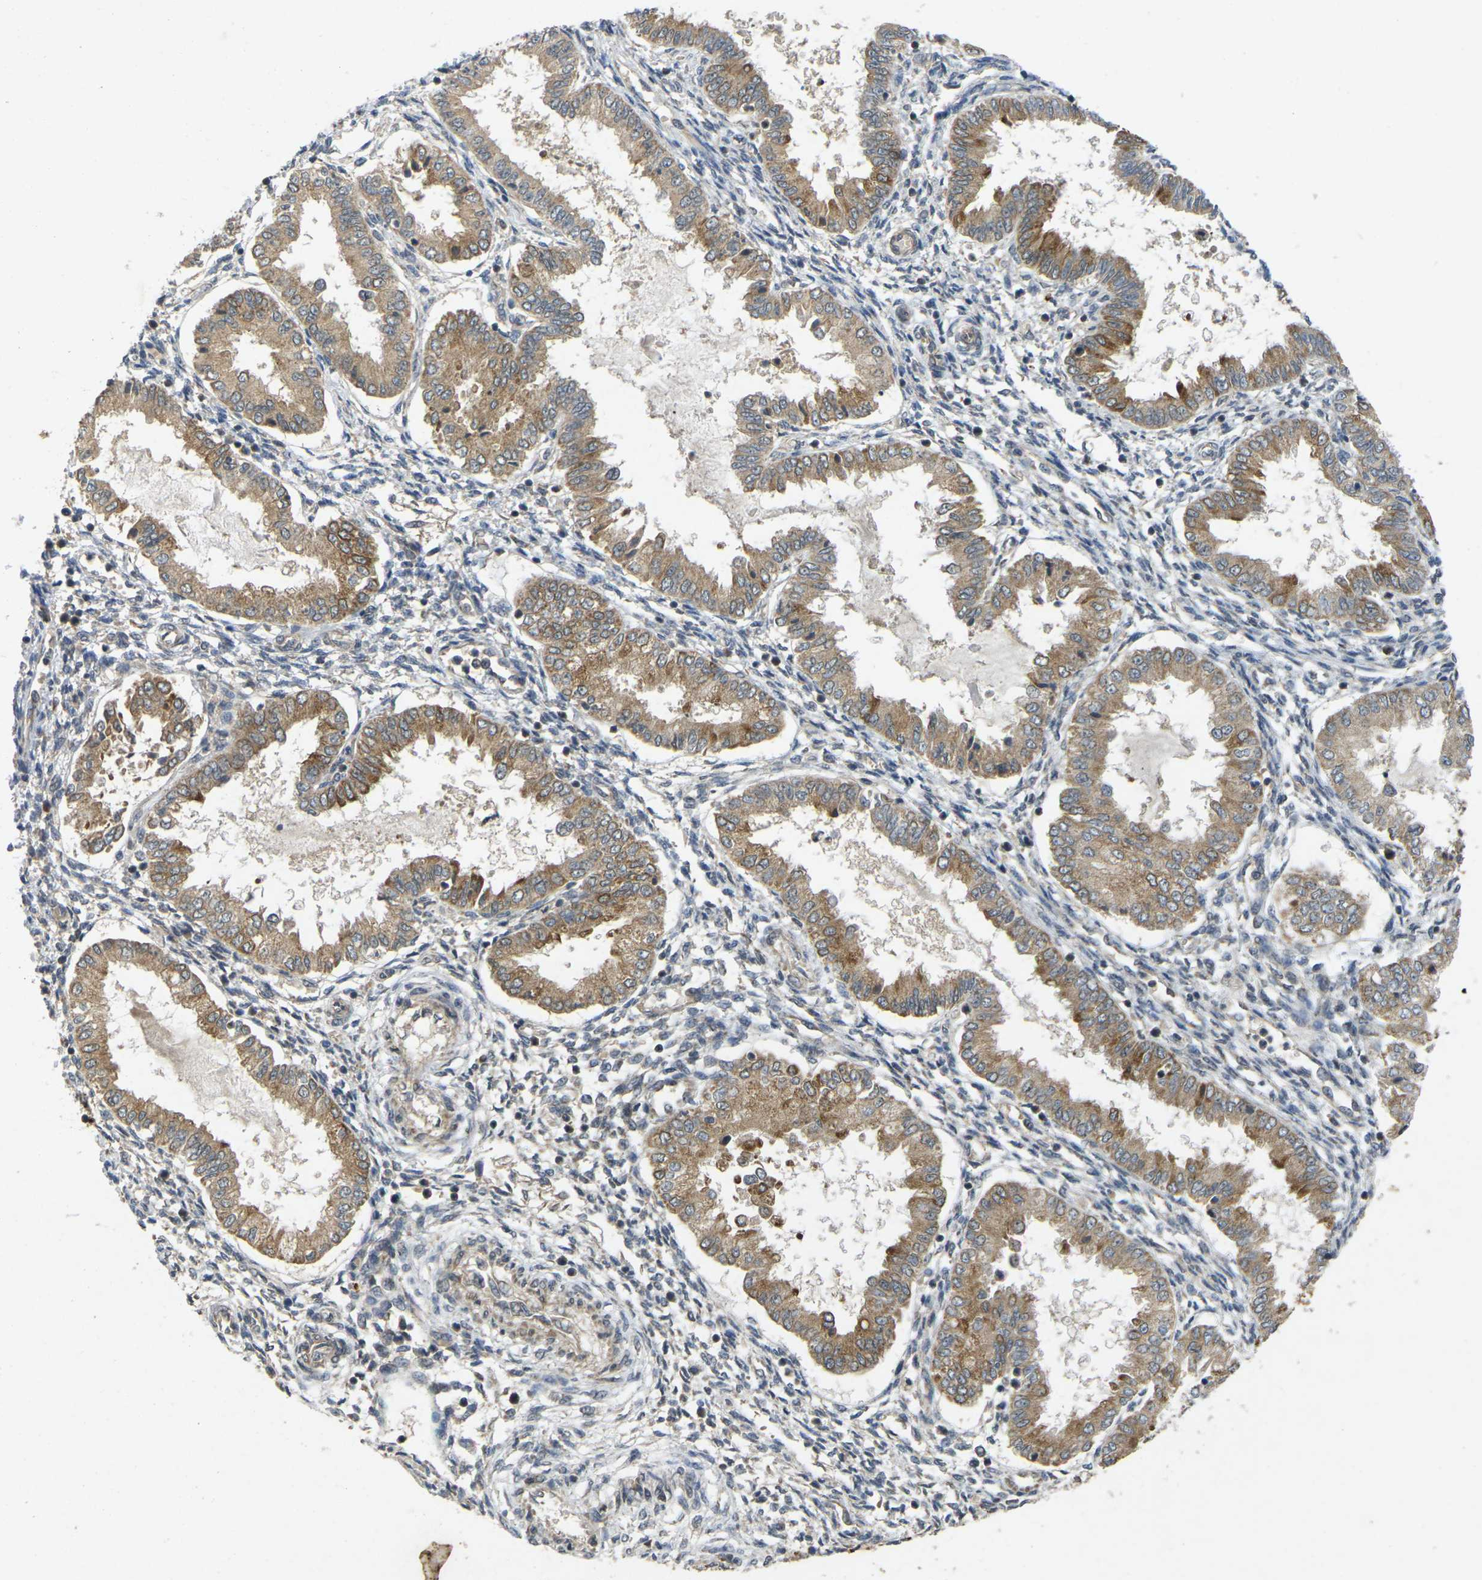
{"staining": {"intensity": "weak", "quantity": "25%-75%", "location": "cytoplasmic/membranous"}, "tissue": "endometrium", "cell_type": "Cells in endometrial stroma", "image_type": "normal", "snomed": [{"axis": "morphology", "description": "Normal tissue, NOS"}, {"axis": "topography", "description": "Endometrium"}], "caption": "The immunohistochemical stain highlights weak cytoplasmic/membranous positivity in cells in endometrial stroma of normal endometrium.", "gene": "ERN1", "patient": {"sex": "female", "age": 33}}